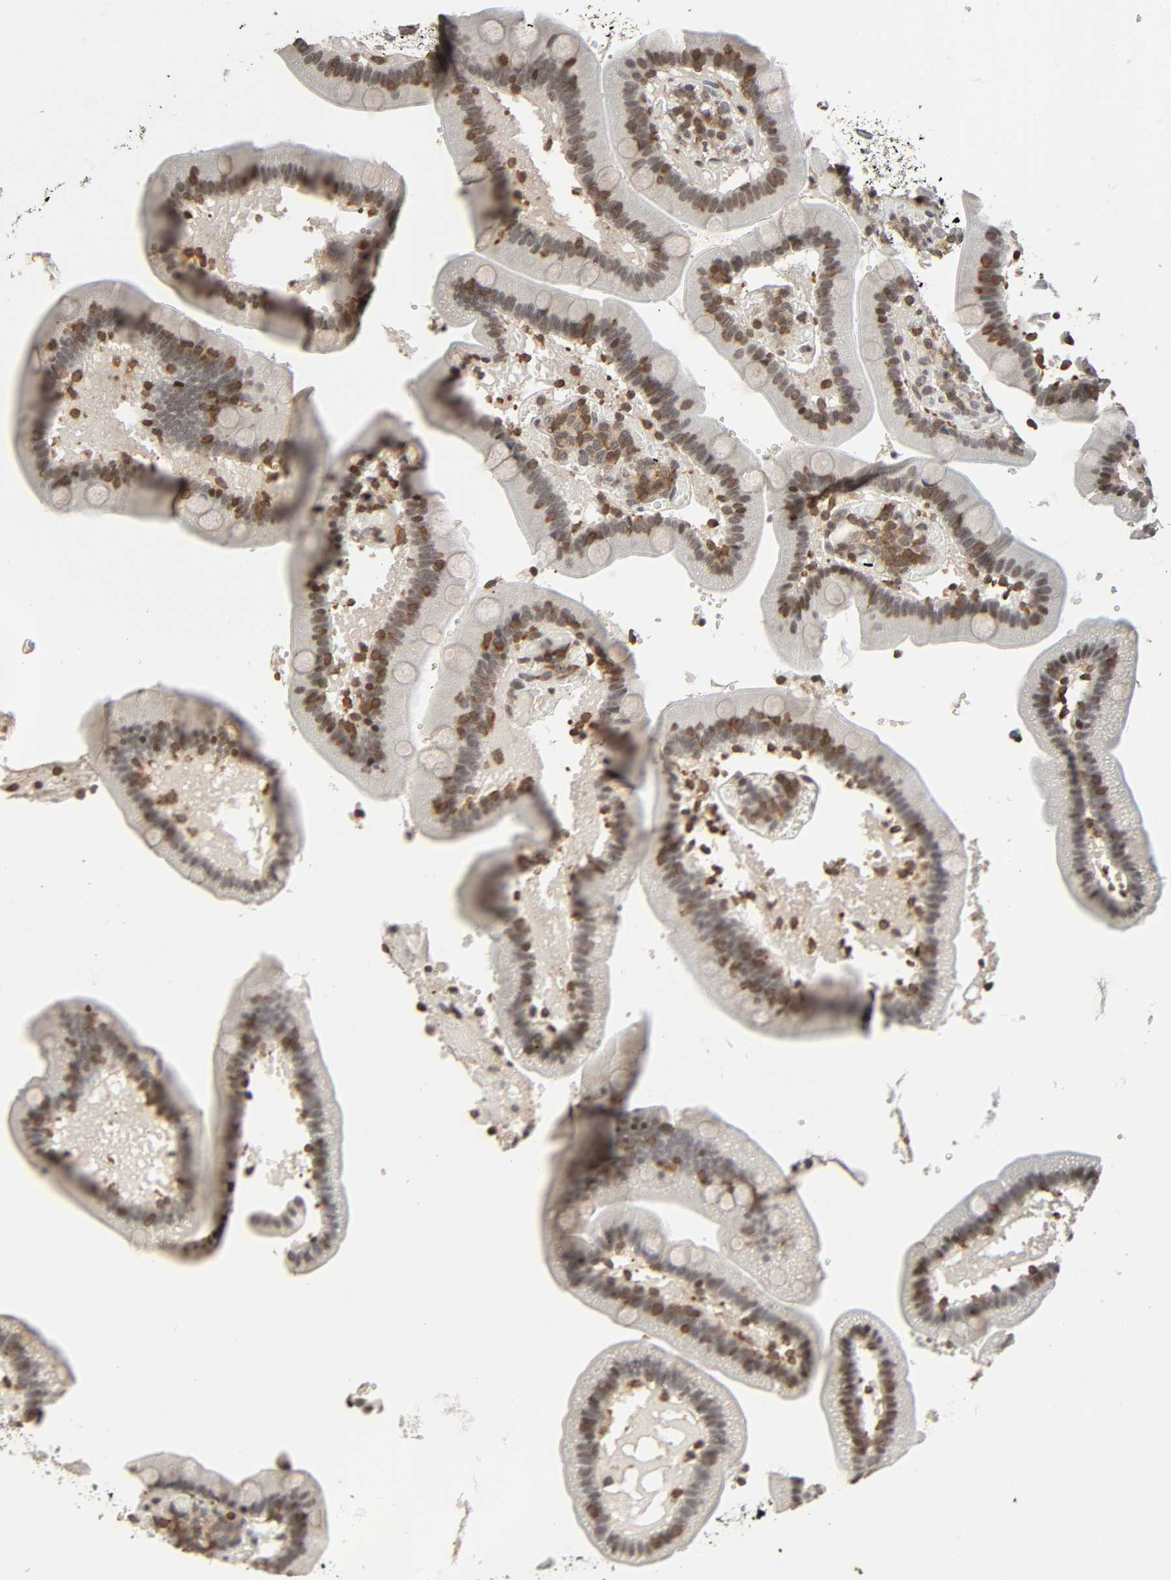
{"staining": {"intensity": "negative", "quantity": "none", "location": "none"}, "tissue": "duodenum", "cell_type": "Glandular cells", "image_type": "normal", "snomed": [{"axis": "morphology", "description": "Normal tissue, NOS"}, {"axis": "topography", "description": "Duodenum"}], "caption": "An IHC photomicrograph of normal duodenum is shown. There is no staining in glandular cells of duodenum.", "gene": "STK4", "patient": {"sex": "male", "age": 66}}